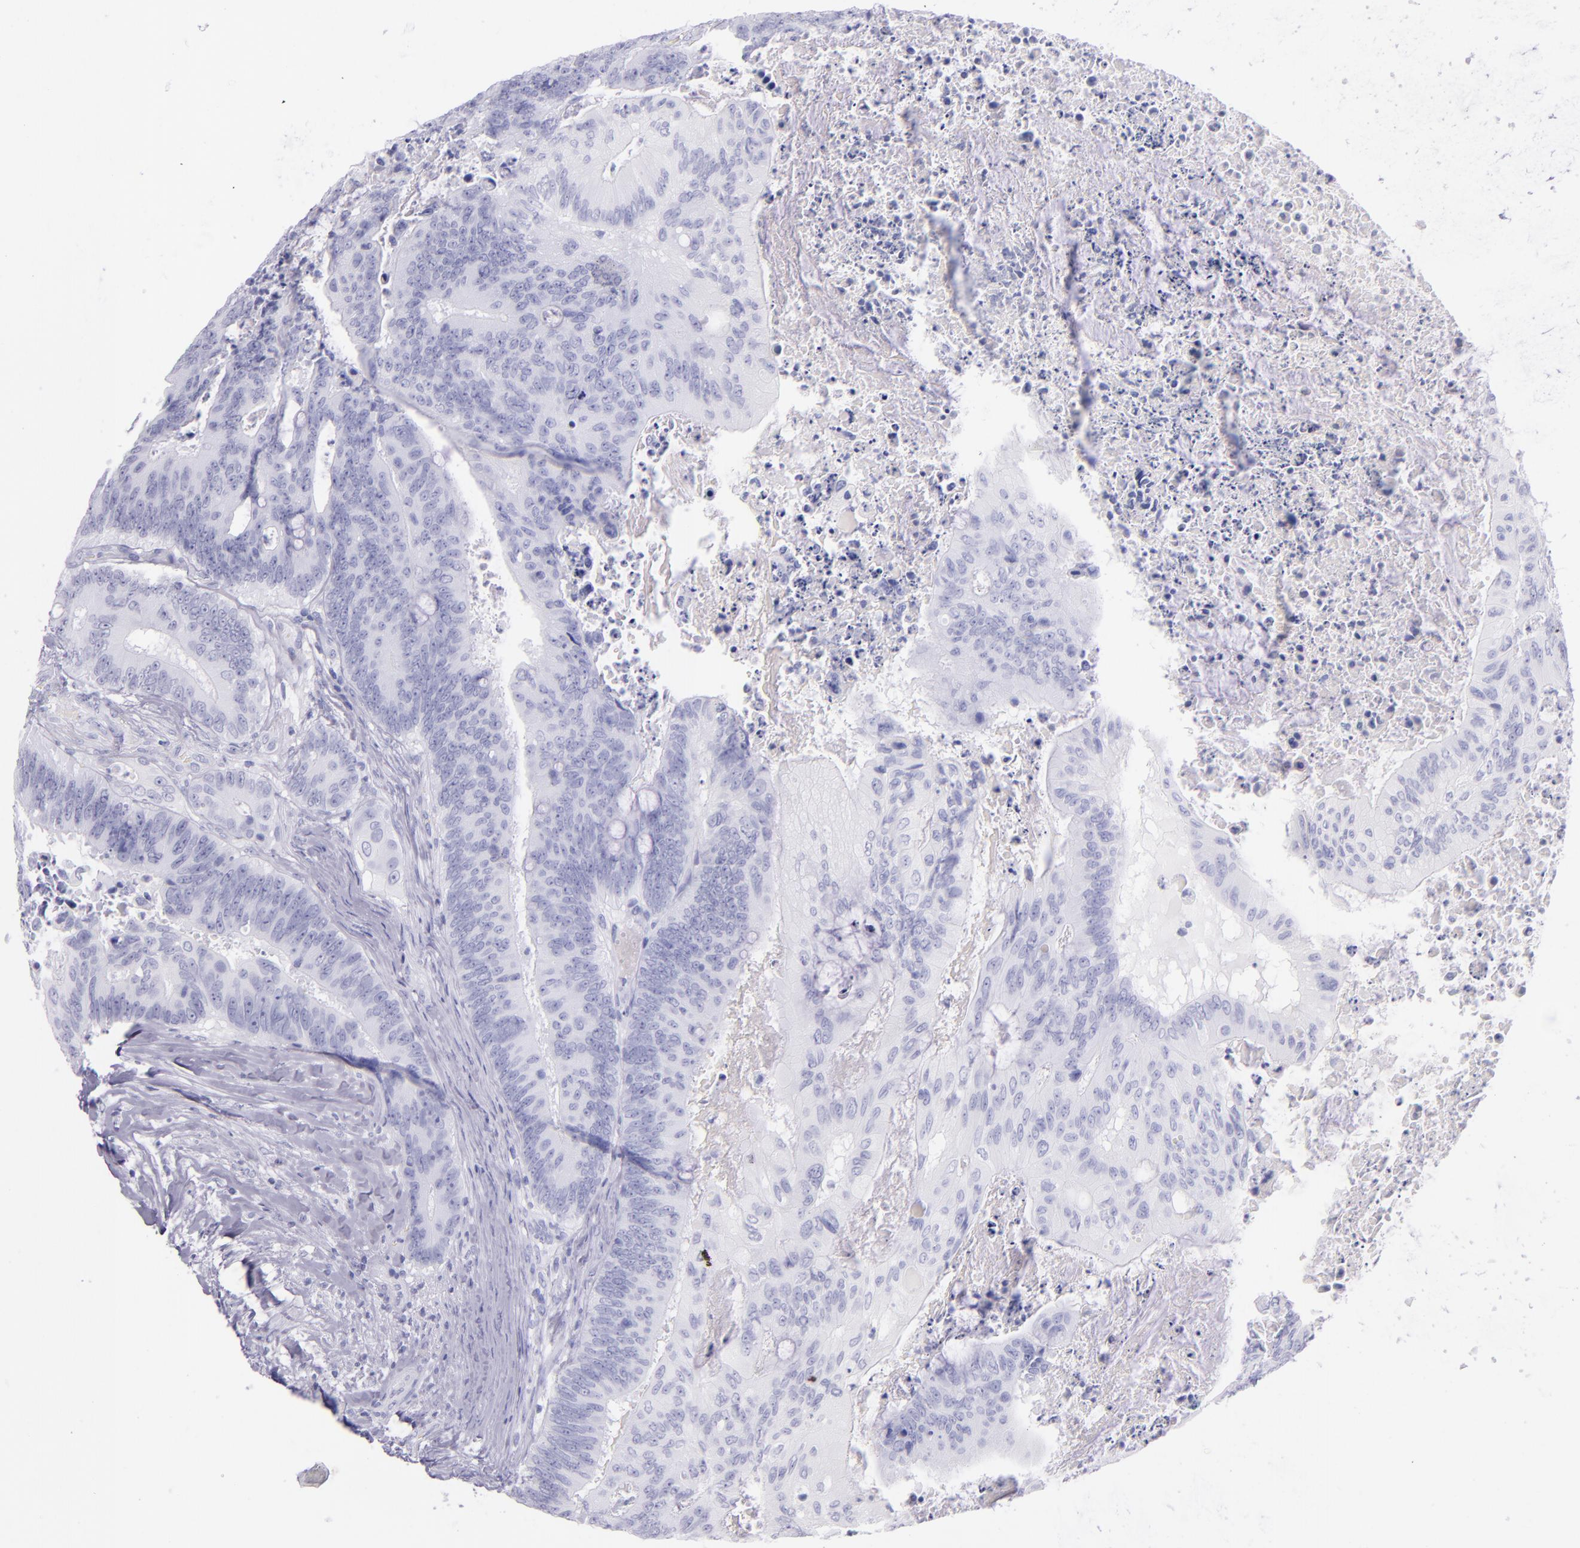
{"staining": {"intensity": "negative", "quantity": "none", "location": "none"}, "tissue": "colorectal cancer", "cell_type": "Tumor cells", "image_type": "cancer", "snomed": [{"axis": "morphology", "description": "Adenocarcinoma, NOS"}, {"axis": "topography", "description": "Colon"}], "caption": "Protein analysis of colorectal cancer displays no significant staining in tumor cells.", "gene": "SFTPA2", "patient": {"sex": "male", "age": 65}}